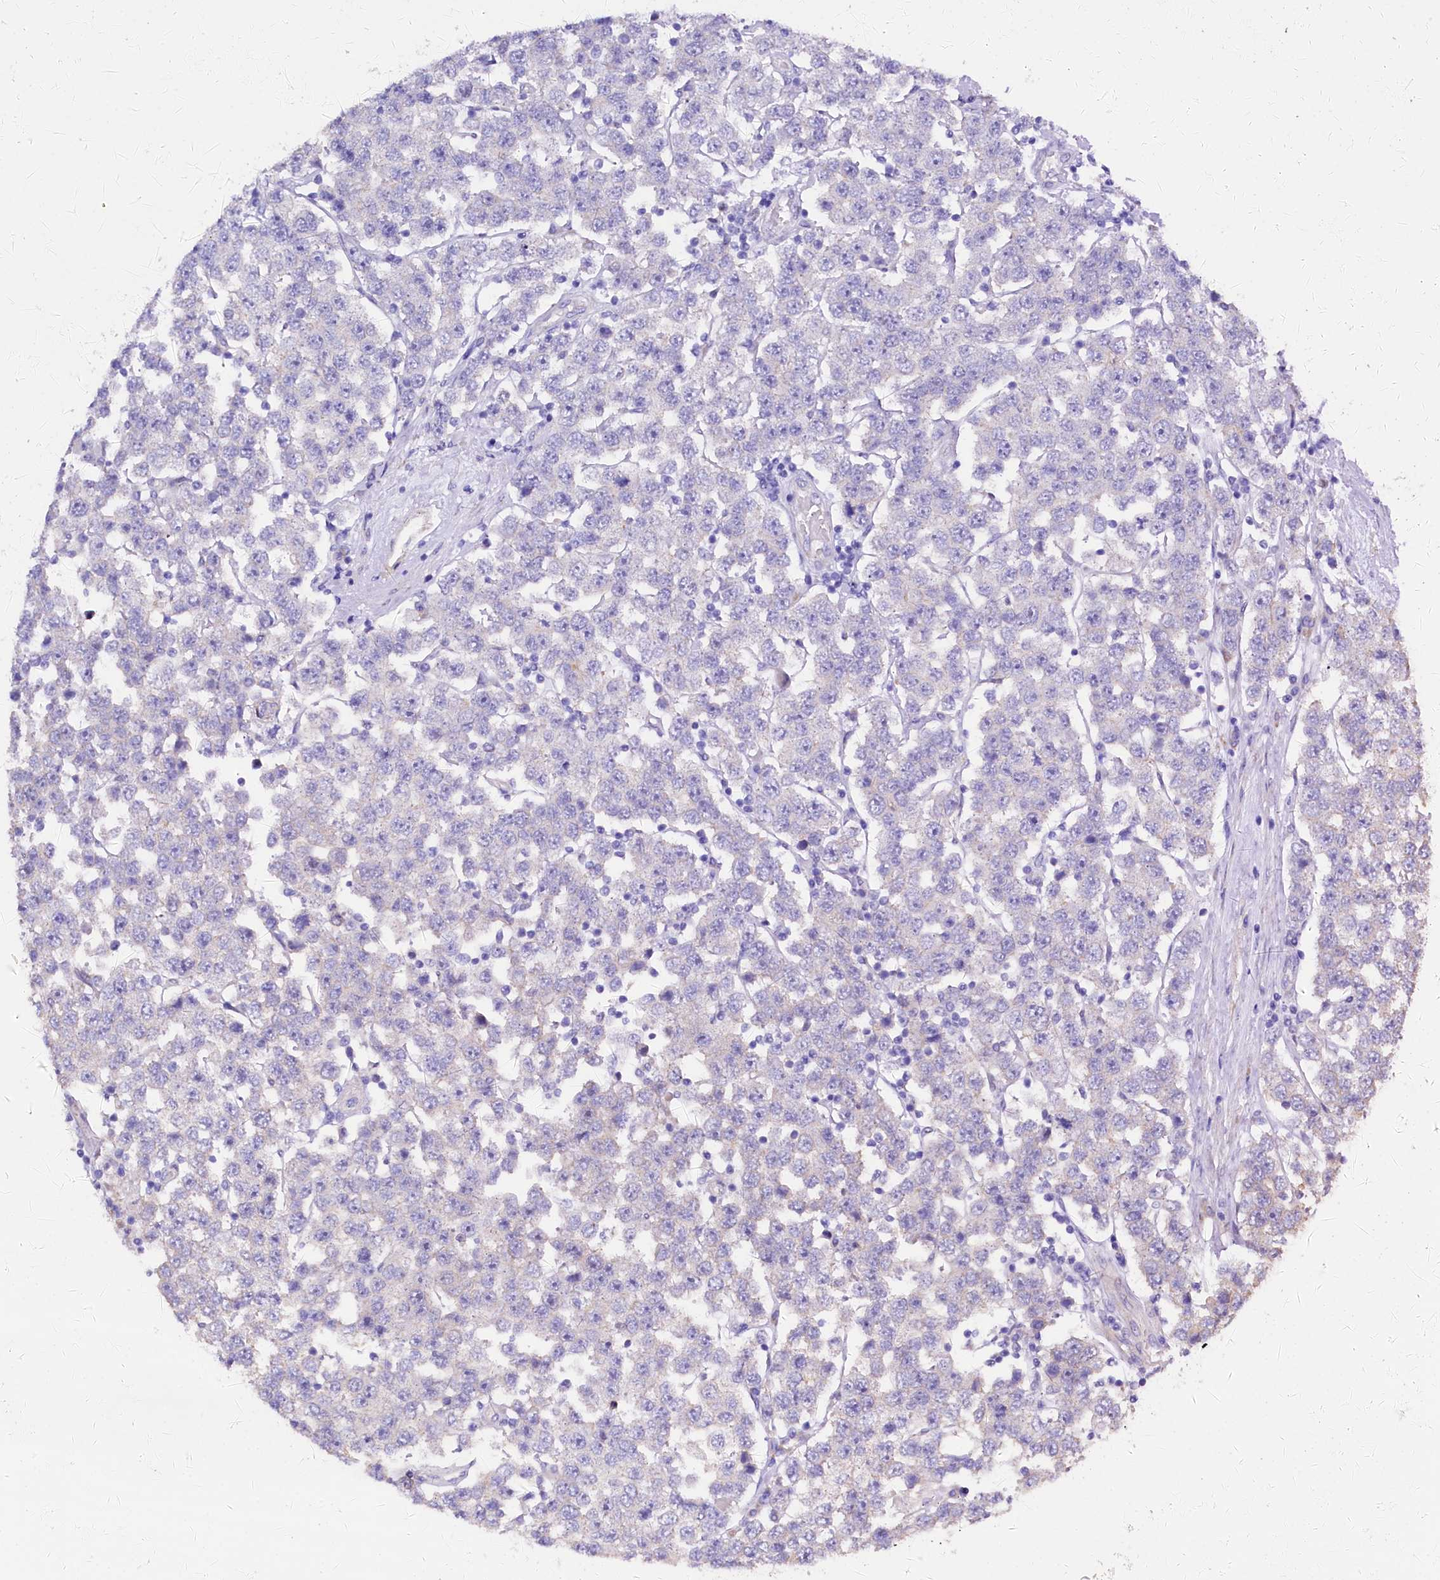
{"staining": {"intensity": "negative", "quantity": "none", "location": "none"}, "tissue": "testis cancer", "cell_type": "Tumor cells", "image_type": "cancer", "snomed": [{"axis": "morphology", "description": "Seminoma, NOS"}, {"axis": "topography", "description": "Testis"}], "caption": "The photomicrograph reveals no significant staining in tumor cells of testis seminoma.", "gene": "WNT8A", "patient": {"sex": "male", "age": 28}}